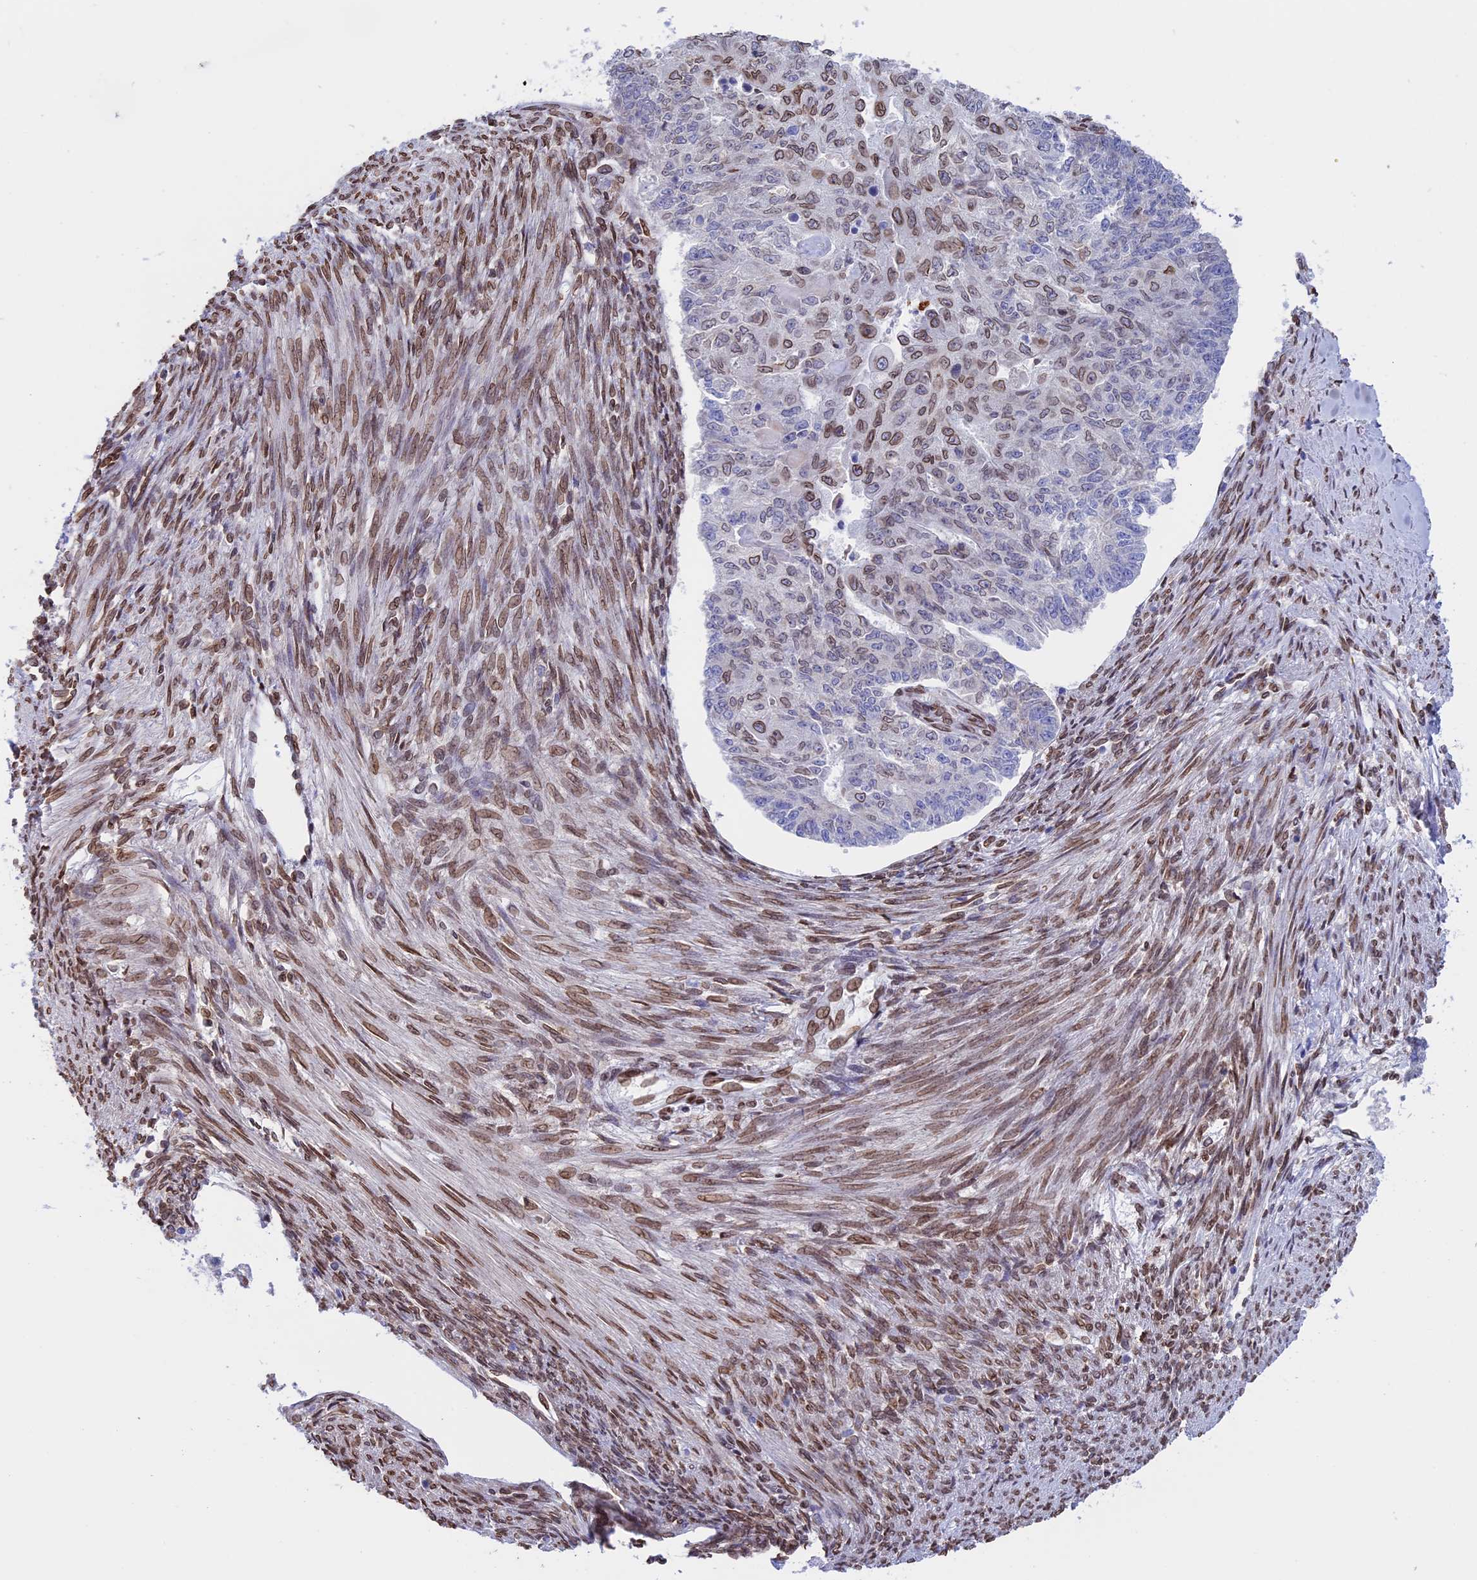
{"staining": {"intensity": "moderate", "quantity": "25%-75%", "location": "cytoplasmic/membranous,nuclear"}, "tissue": "endometrial cancer", "cell_type": "Tumor cells", "image_type": "cancer", "snomed": [{"axis": "morphology", "description": "Adenocarcinoma, NOS"}, {"axis": "topography", "description": "Endometrium"}], "caption": "There is medium levels of moderate cytoplasmic/membranous and nuclear expression in tumor cells of adenocarcinoma (endometrial), as demonstrated by immunohistochemical staining (brown color).", "gene": "TMPRSS7", "patient": {"sex": "female", "age": 32}}